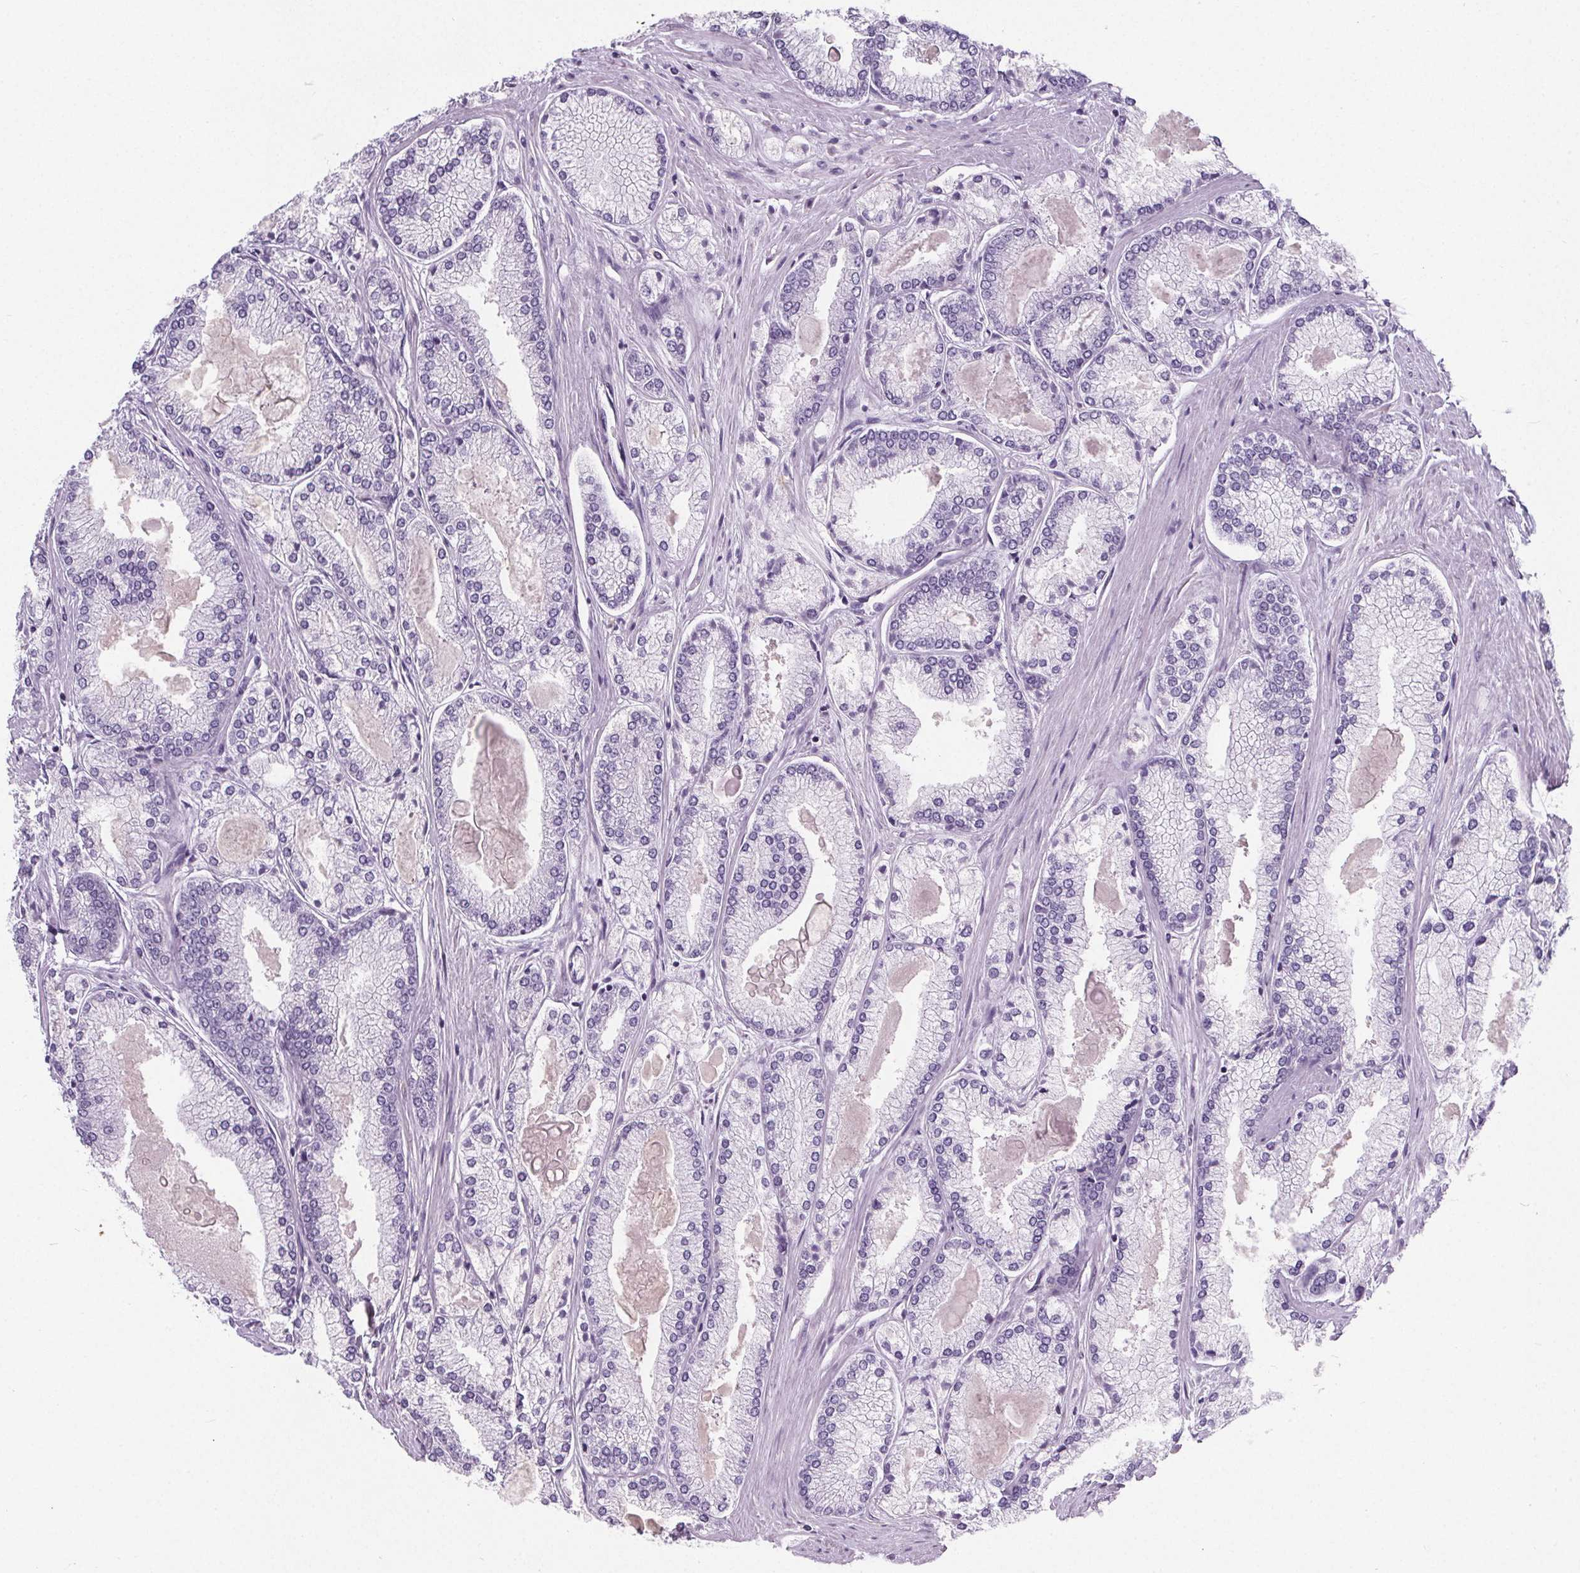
{"staining": {"intensity": "negative", "quantity": "none", "location": "none"}, "tissue": "prostate cancer", "cell_type": "Tumor cells", "image_type": "cancer", "snomed": [{"axis": "morphology", "description": "Adenocarcinoma, High grade"}, {"axis": "topography", "description": "Prostate"}], "caption": "This is an immunohistochemistry (IHC) image of human prostate cancer. There is no staining in tumor cells.", "gene": "ADRB1", "patient": {"sex": "male", "age": 68}}